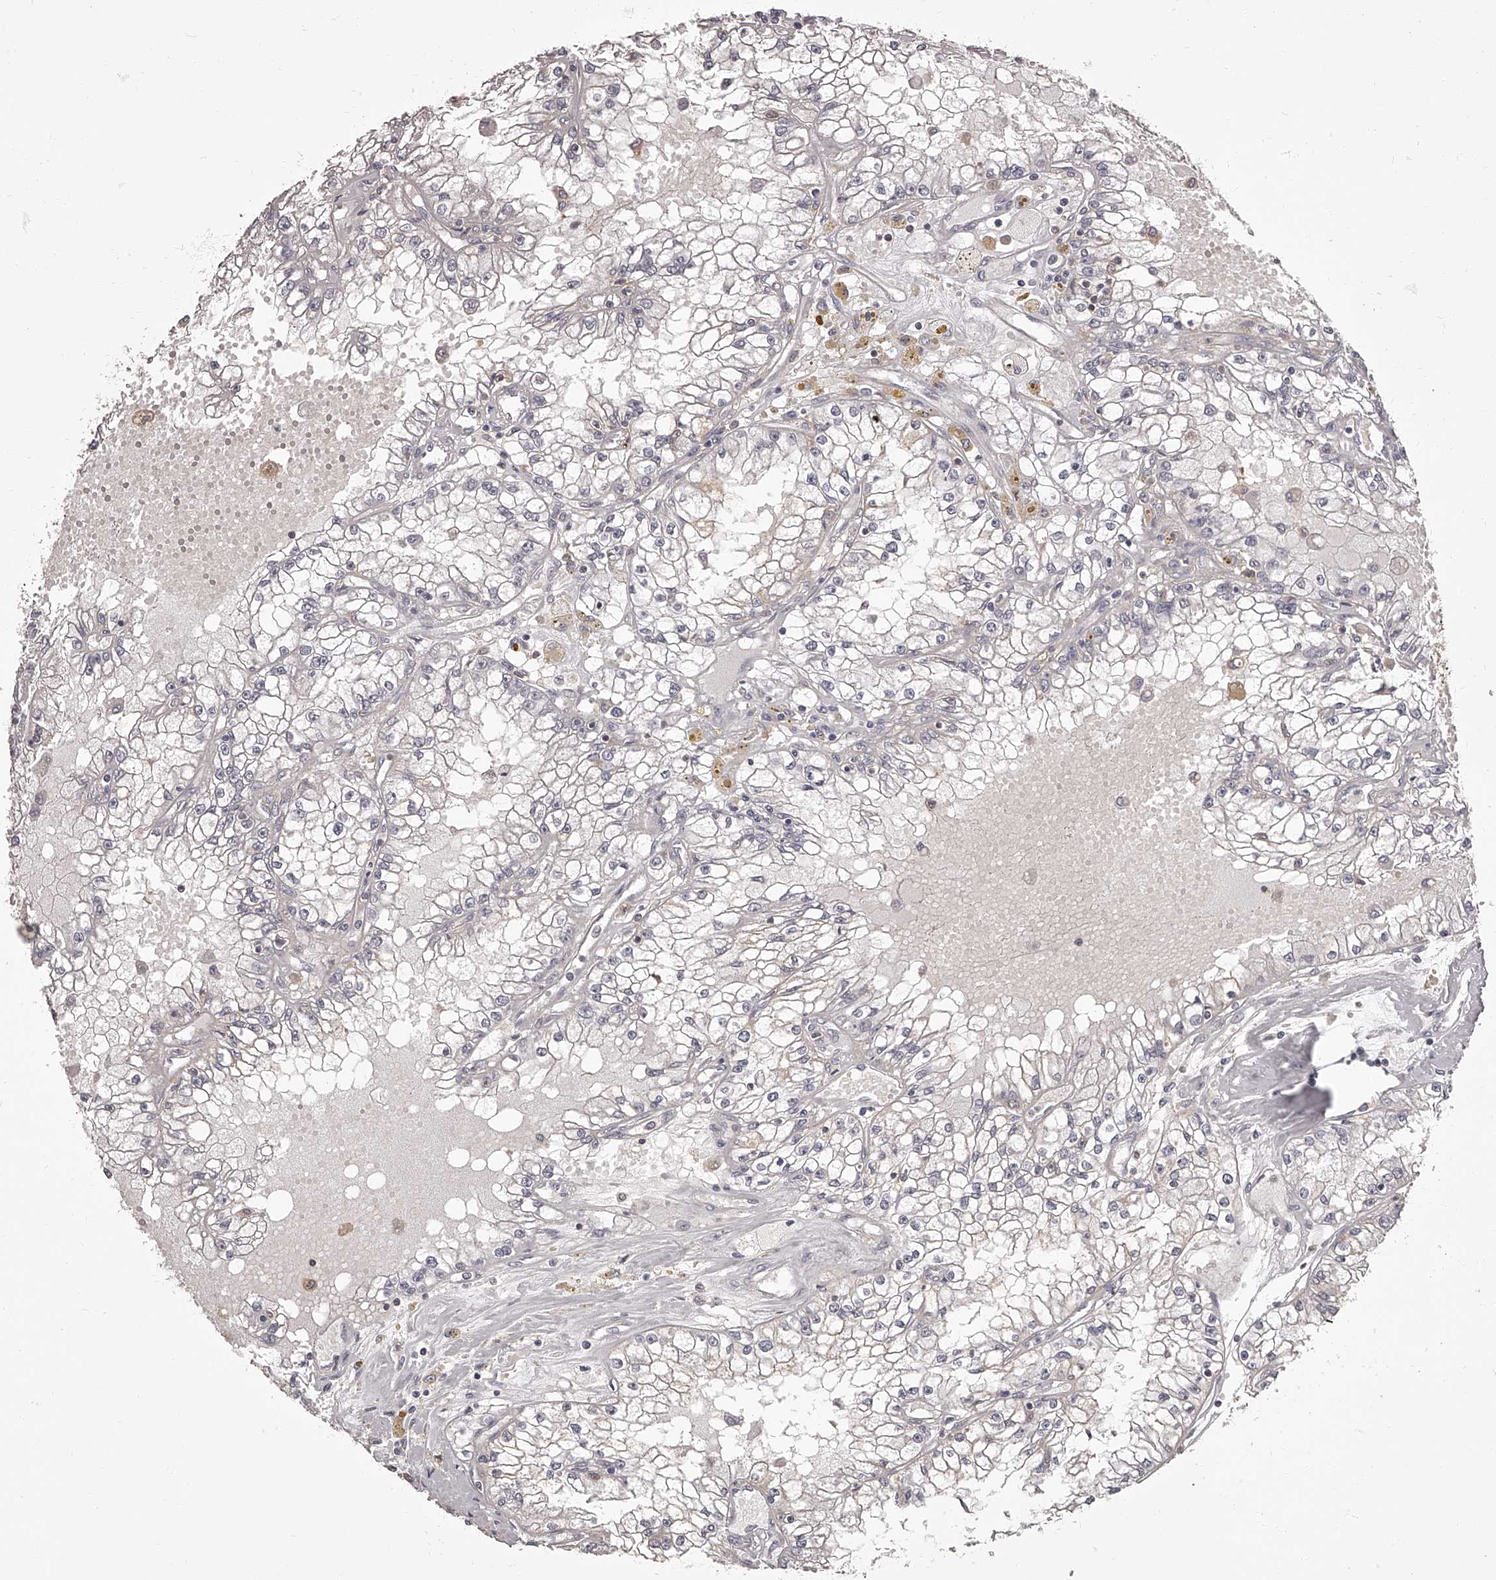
{"staining": {"intensity": "negative", "quantity": "none", "location": "none"}, "tissue": "renal cancer", "cell_type": "Tumor cells", "image_type": "cancer", "snomed": [{"axis": "morphology", "description": "Adenocarcinoma, NOS"}, {"axis": "topography", "description": "Kidney"}], "caption": "A photomicrograph of human renal adenocarcinoma is negative for staining in tumor cells.", "gene": "APEH", "patient": {"sex": "male", "age": 56}}